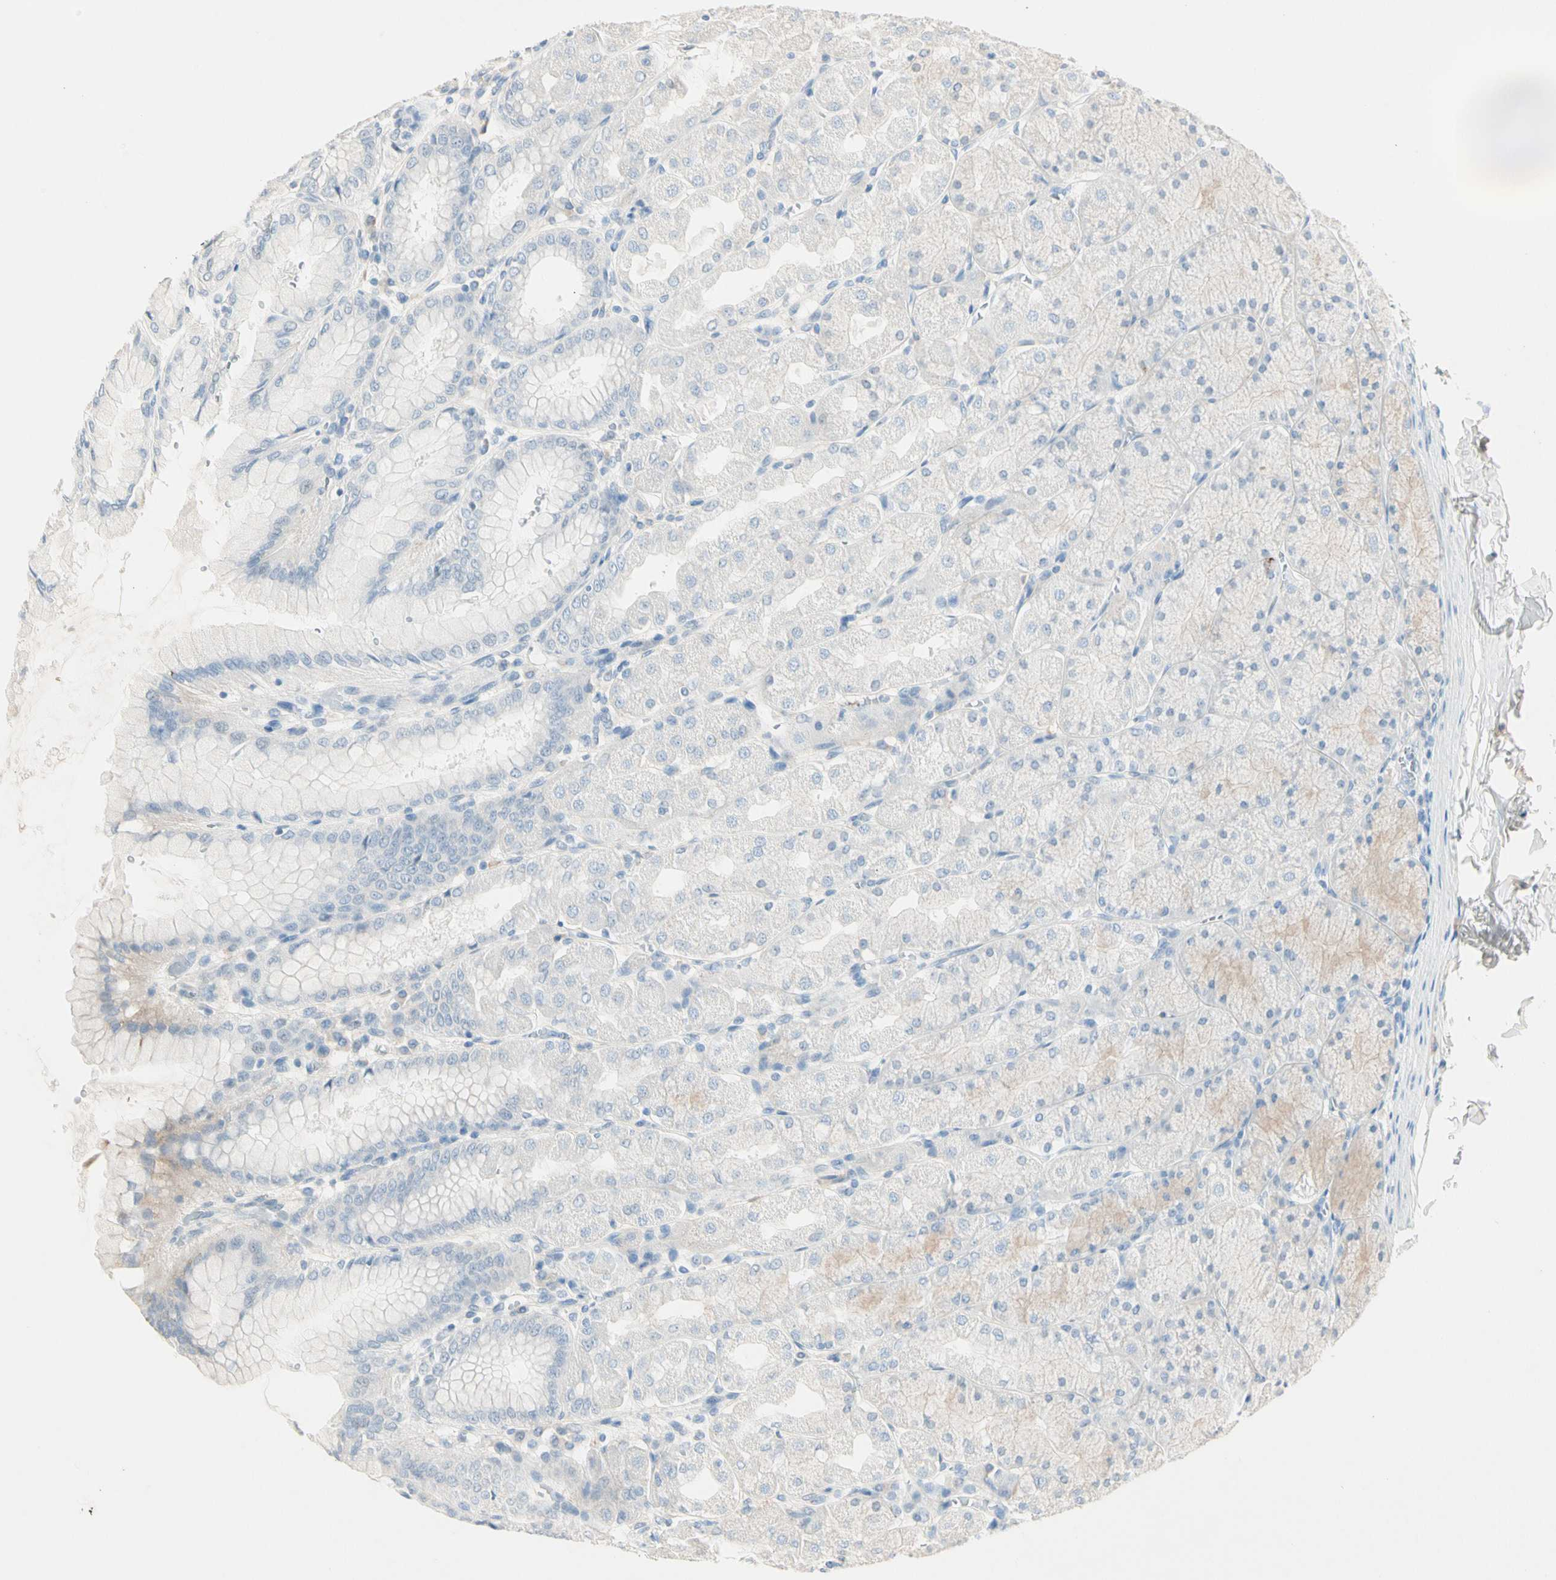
{"staining": {"intensity": "weak", "quantity": "<25%", "location": "cytoplasmic/membranous"}, "tissue": "stomach", "cell_type": "Glandular cells", "image_type": "normal", "snomed": [{"axis": "morphology", "description": "Normal tissue, NOS"}, {"axis": "topography", "description": "Stomach, upper"}], "caption": "DAB immunohistochemical staining of unremarkable human stomach demonstrates no significant expression in glandular cells. (DAB (3,3'-diaminobenzidine) IHC with hematoxylin counter stain).", "gene": "SERPIND1", "patient": {"sex": "female", "age": 56}}